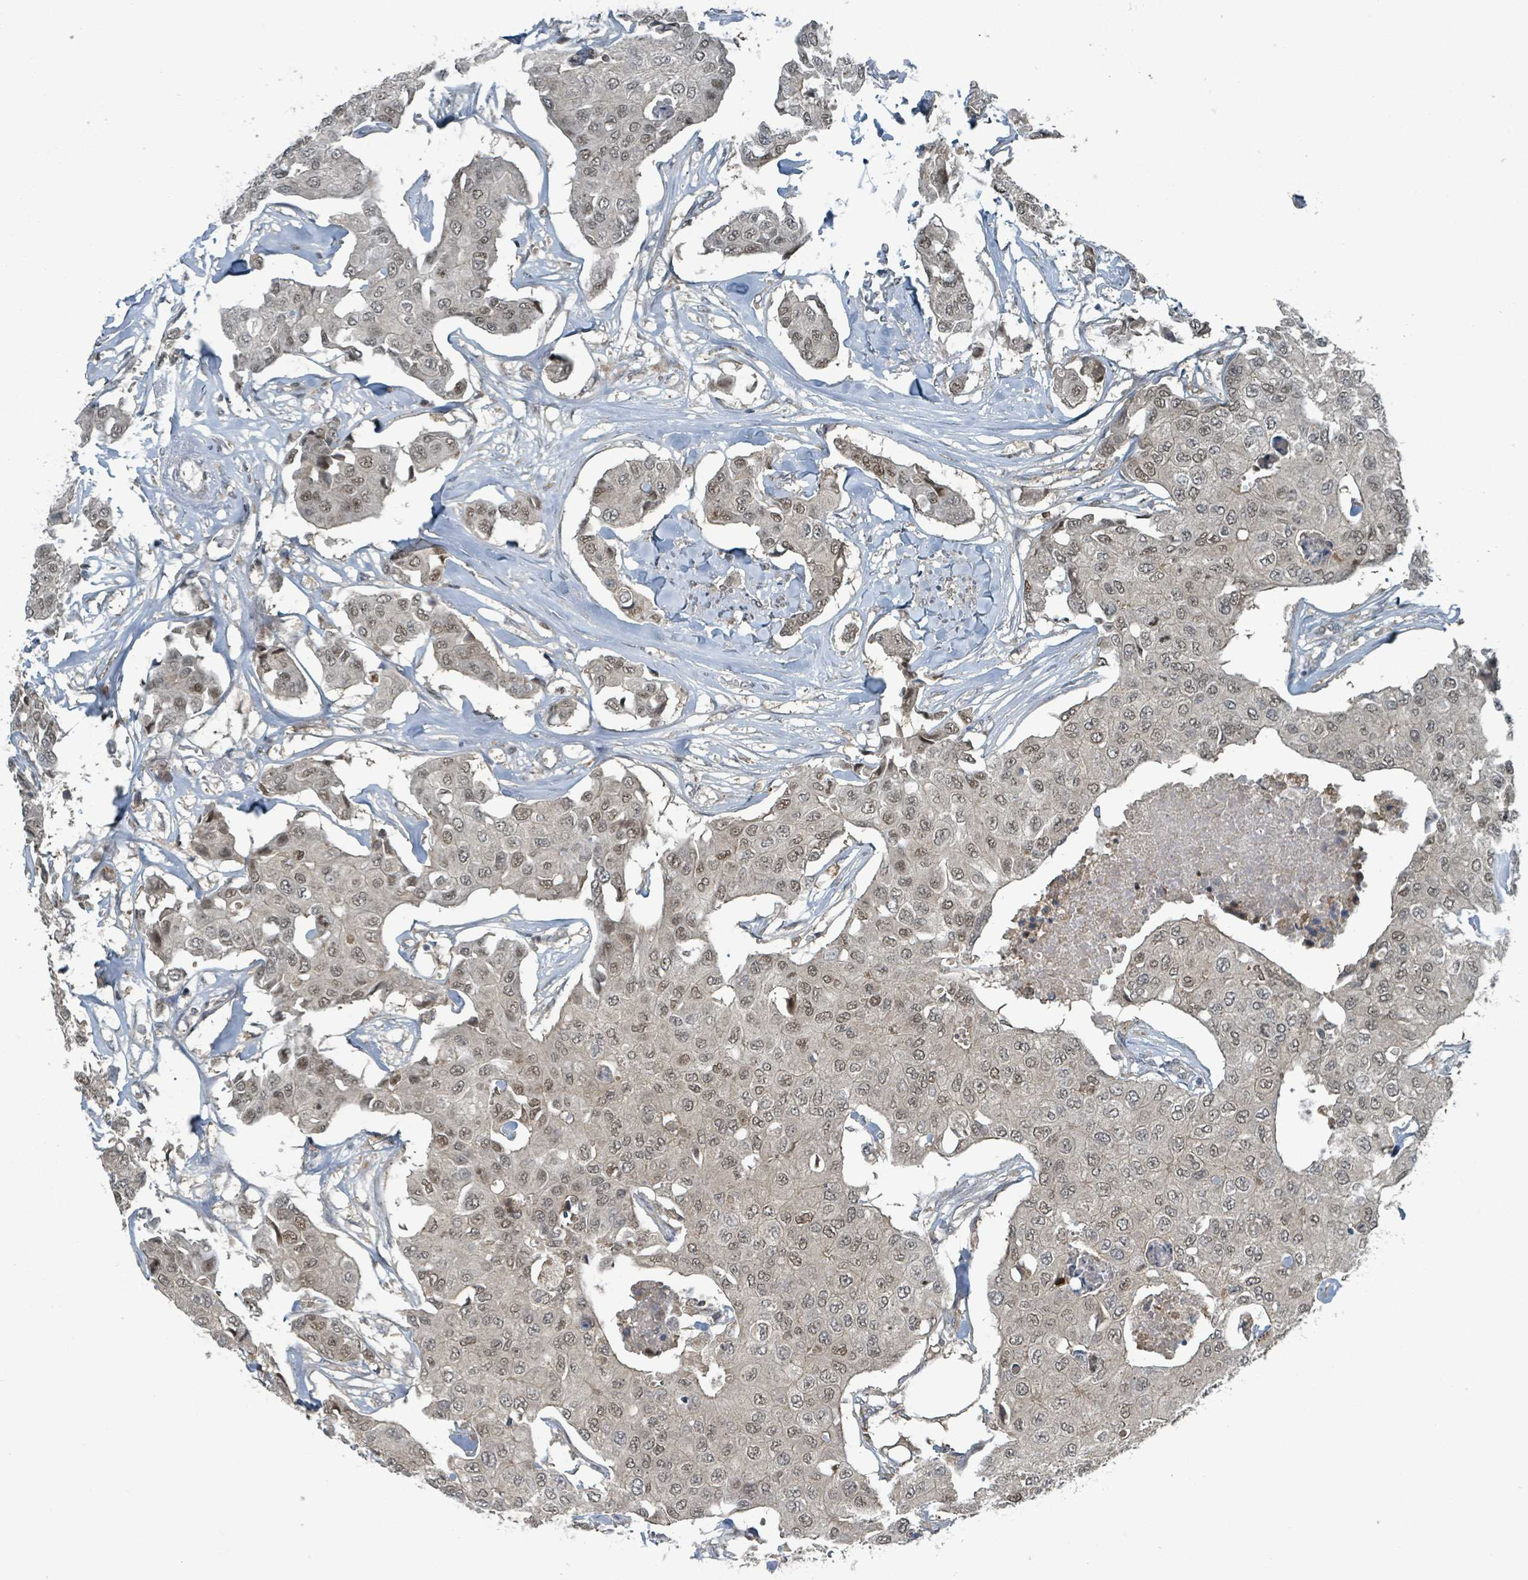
{"staining": {"intensity": "weak", "quantity": ">75%", "location": "nuclear"}, "tissue": "breast cancer", "cell_type": "Tumor cells", "image_type": "cancer", "snomed": [{"axis": "morphology", "description": "Duct carcinoma"}, {"axis": "topography", "description": "Breast"}, {"axis": "topography", "description": "Lymph node"}], "caption": "An image of infiltrating ductal carcinoma (breast) stained for a protein exhibits weak nuclear brown staining in tumor cells. The protein of interest is shown in brown color, while the nuclei are stained blue.", "gene": "PHIP", "patient": {"sex": "female", "age": 80}}